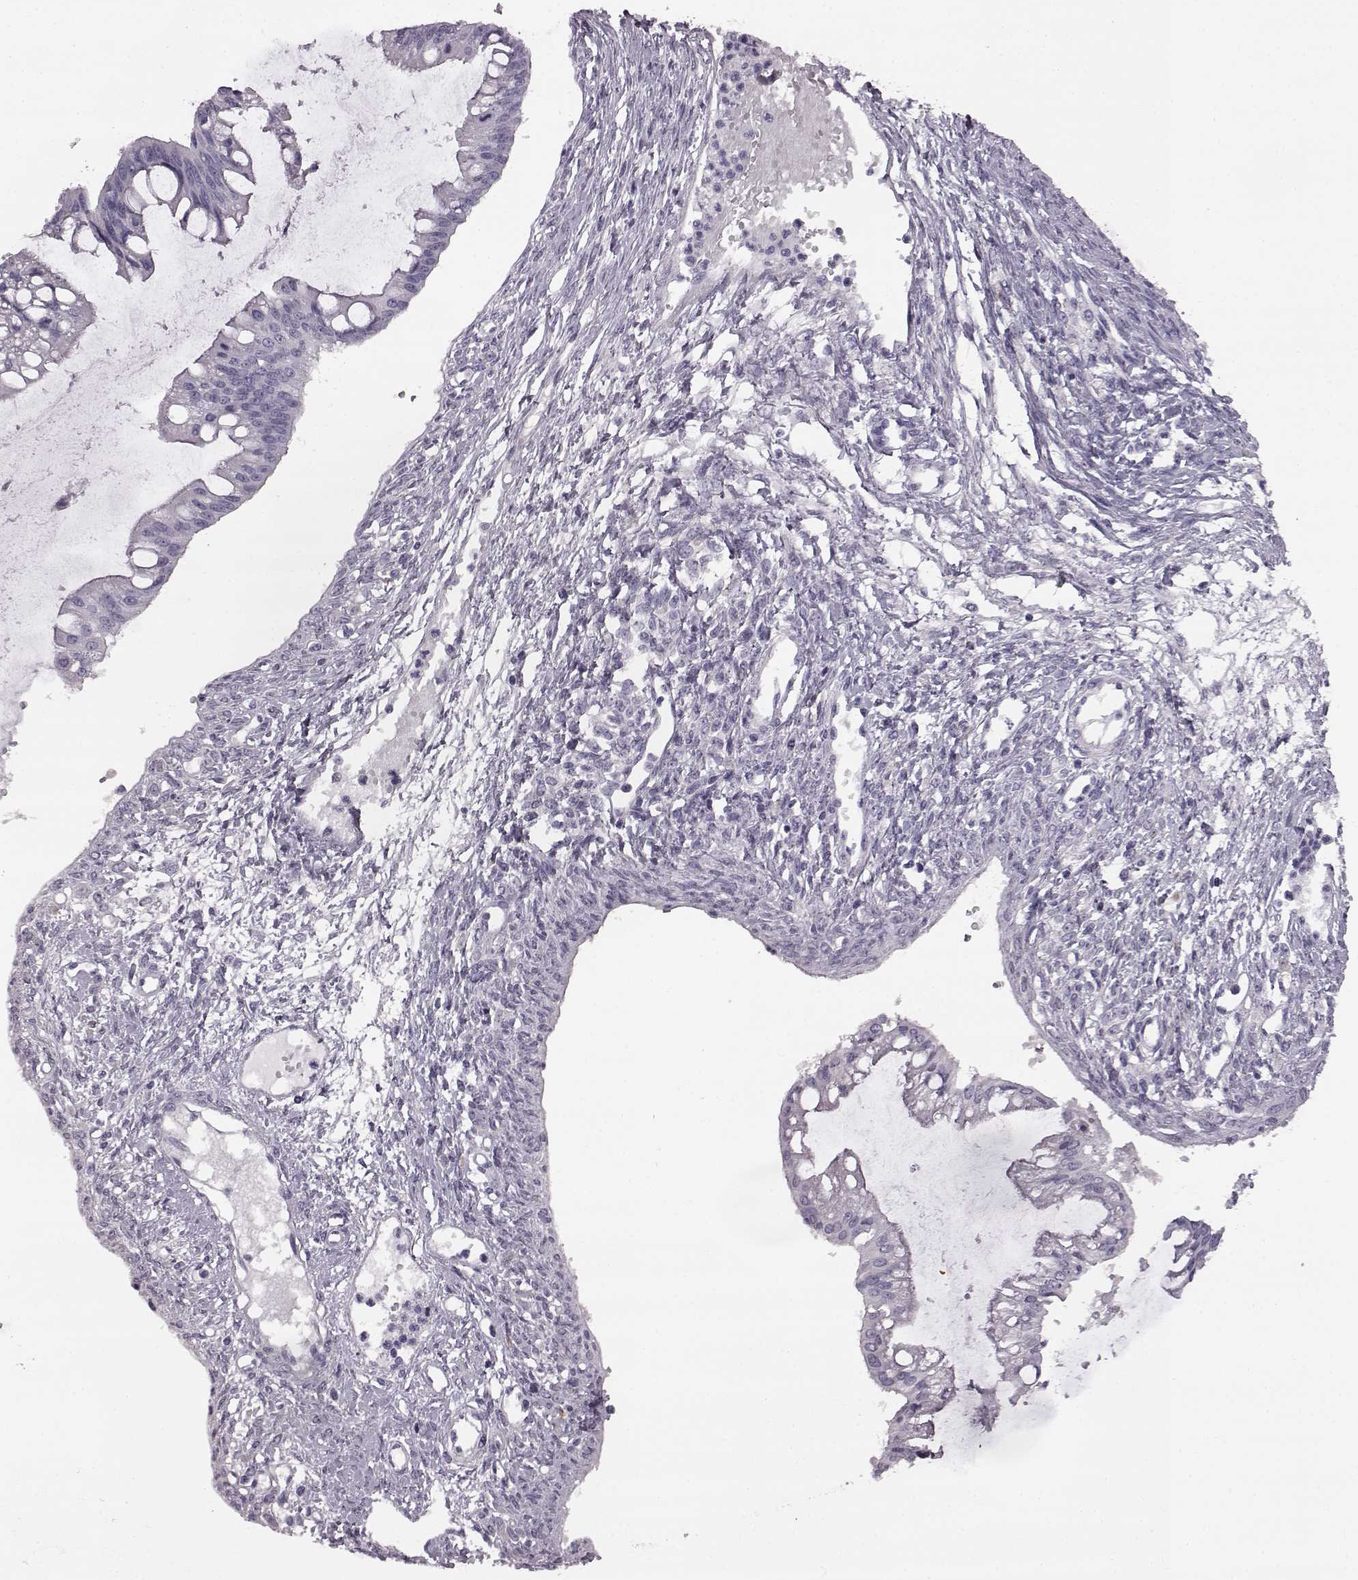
{"staining": {"intensity": "negative", "quantity": "none", "location": "none"}, "tissue": "ovarian cancer", "cell_type": "Tumor cells", "image_type": "cancer", "snomed": [{"axis": "morphology", "description": "Cystadenocarcinoma, mucinous, NOS"}, {"axis": "topography", "description": "Ovary"}], "caption": "IHC photomicrograph of neoplastic tissue: ovarian cancer stained with DAB displays no significant protein positivity in tumor cells.", "gene": "ODAD4", "patient": {"sex": "female", "age": 73}}